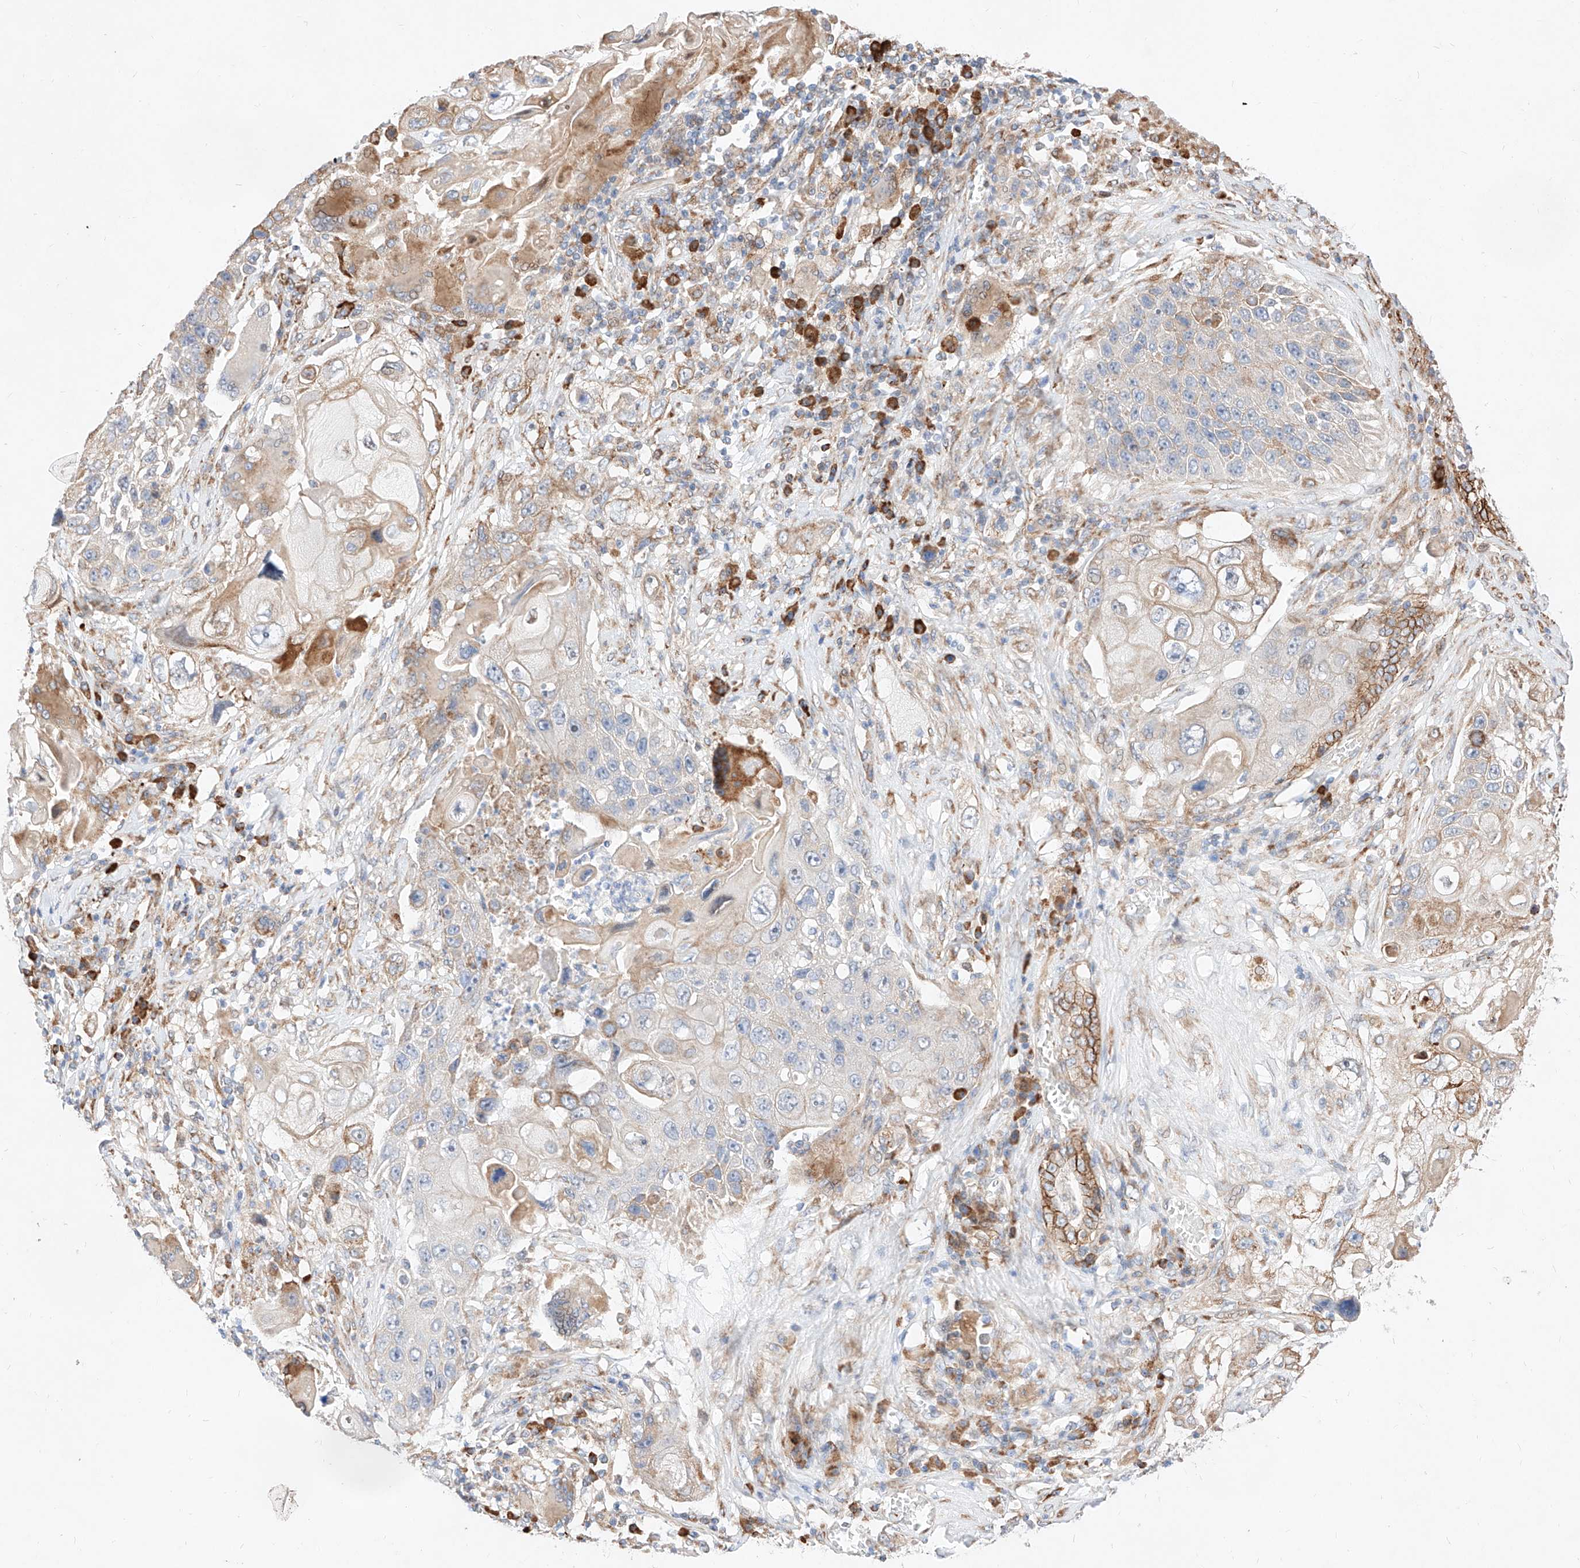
{"staining": {"intensity": "moderate", "quantity": "<25%", "location": "cytoplasmic/membranous"}, "tissue": "lung cancer", "cell_type": "Tumor cells", "image_type": "cancer", "snomed": [{"axis": "morphology", "description": "Squamous cell carcinoma, NOS"}, {"axis": "topography", "description": "Lung"}], "caption": "IHC staining of lung cancer (squamous cell carcinoma), which demonstrates low levels of moderate cytoplasmic/membranous staining in approximately <25% of tumor cells indicating moderate cytoplasmic/membranous protein expression. The staining was performed using DAB (brown) for protein detection and nuclei were counterstained in hematoxylin (blue).", "gene": "ATP9B", "patient": {"sex": "male", "age": 61}}